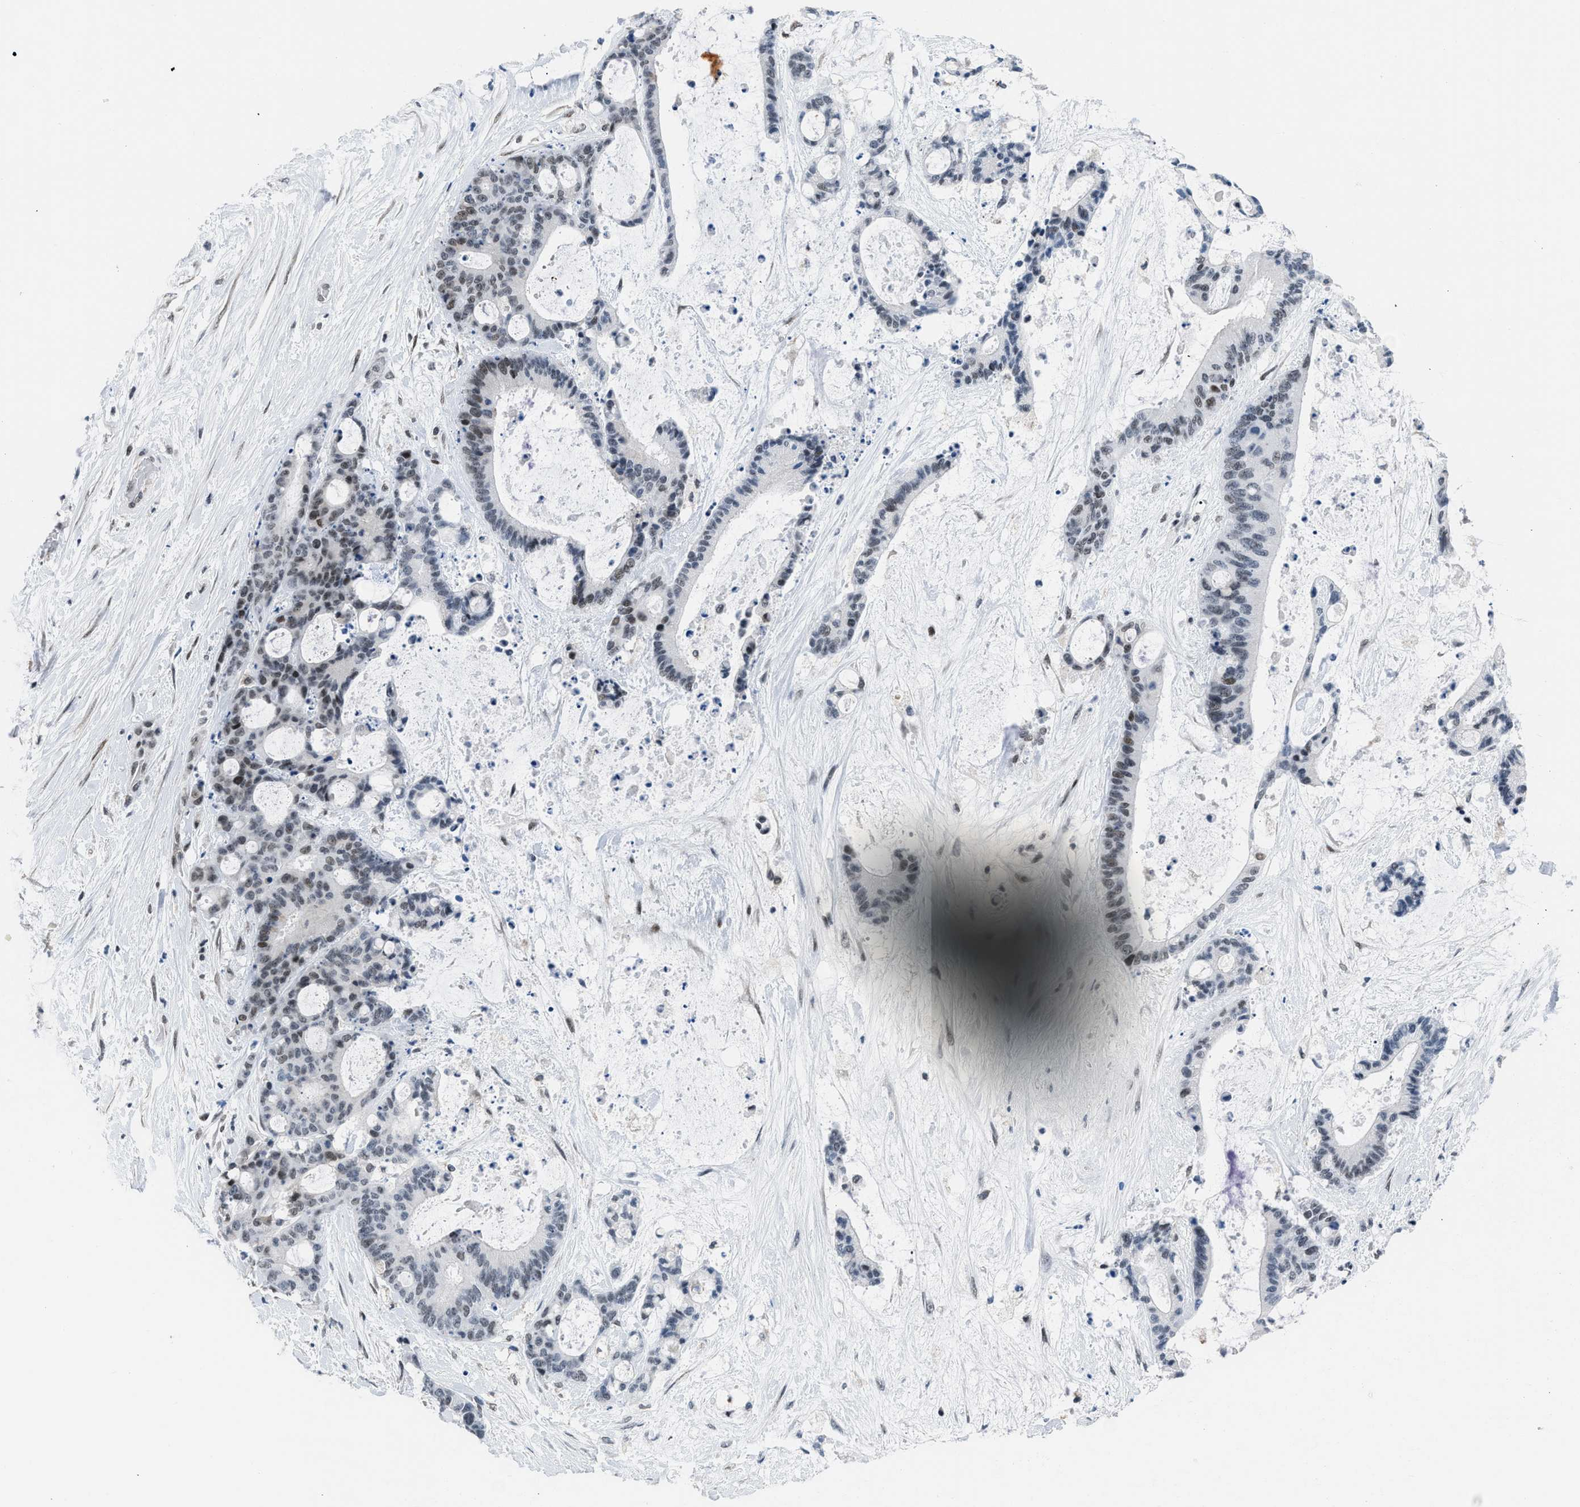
{"staining": {"intensity": "weak", "quantity": ">75%", "location": "nuclear"}, "tissue": "liver cancer", "cell_type": "Tumor cells", "image_type": "cancer", "snomed": [{"axis": "morphology", "description": "Cholangiocarcinoma"}, {"axis": "topography", "description": "Liver"}], "caption": "A photomicrograph showing weak nuclear positivity in approximately >75% of tumor cells in liver cholangiocarcinoma, as visualized by brown immunohistochemical staining.", "gene": "TERF2IP", "patient": {"sex": "female", "age": 73}}